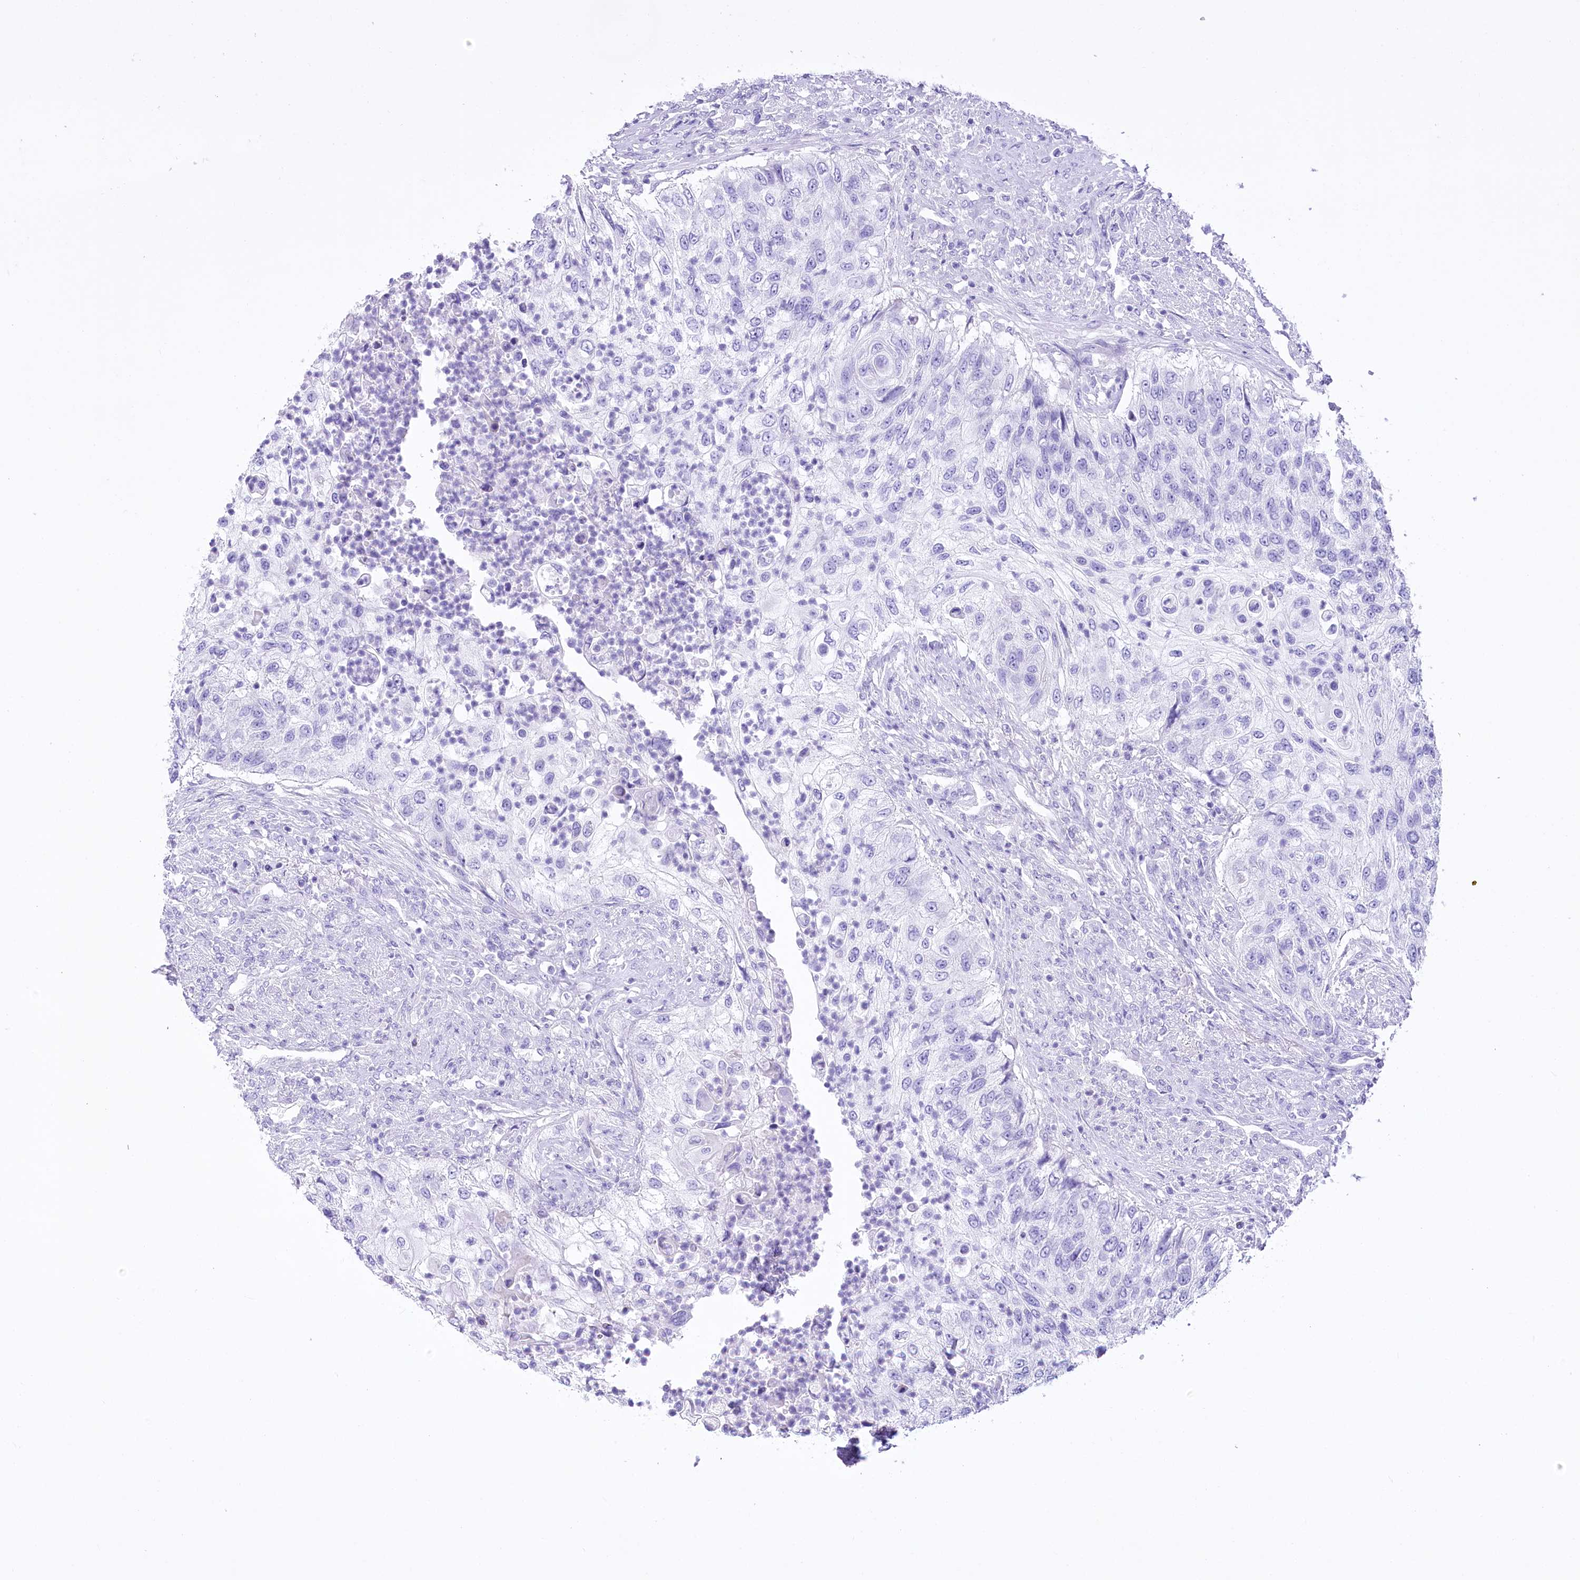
{"staining": {"intensity": "negative", "quantity": "none", "location": "none"}, "tissue": "urothelial cancer", "cell_type": "Tumor cells", "image_type": "cancer", "snomed": [{"axis": "morphology", "description": "Urothelial carcinoma, High grade"}, {"axis": "topography", "description": "Urinary bladder"}], "caption": "Immunohistochemistry (IHC) of urothelial cancer demonstrates no expression in tumor cells. (DAB (3,3'-diaminobenzidine) immunohistochemistry visualized using brightfield microscopy, high magnification).", "gene": "PBLD", "patient": {"sex": "female", "age": 60}}